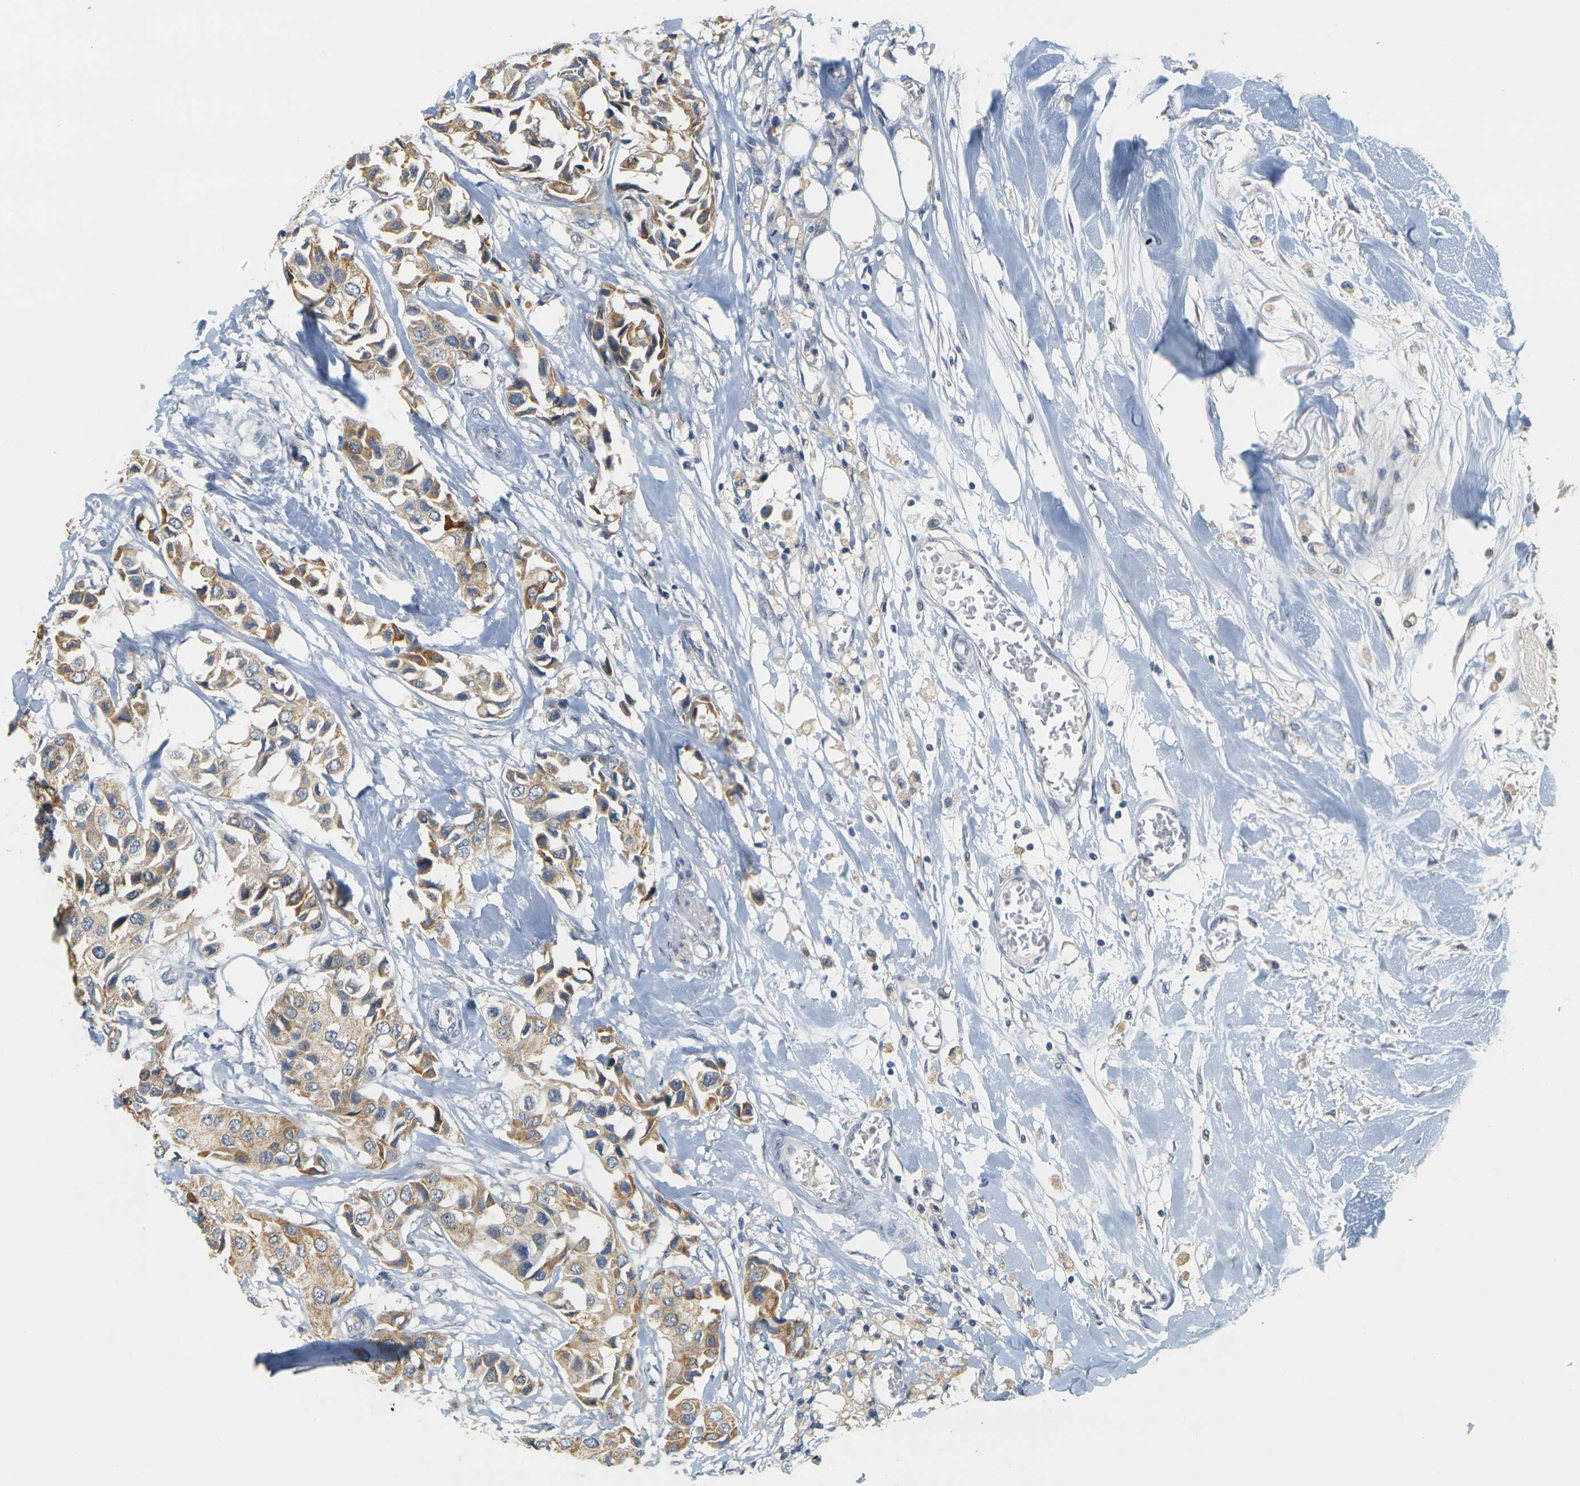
{"staining": {"intensity": "moderate", "quantity": ">75%", "location": "cytoplasmic/membranous"}, "tissue": "breast cancer", "cell_type": "Tumor cells", "image_type": "cancer", "snomed": [{"axis": "morphology", "description": "Duct carcinoma"}, {"axis": "topography", "description": "Breast"}], "caption": "A high-resolution micrograph shows immunohistochemistry staining of breast cancer (invasive ductal carcinoma), which reveals moderate cytoplasmic/membranous staining in about >75% of tumor cells. (brown staining indicates protein expression, while blue staining denotes nuclei).", "gene": "GDAP1", "patient": {"sex": "female", "age": 80}}